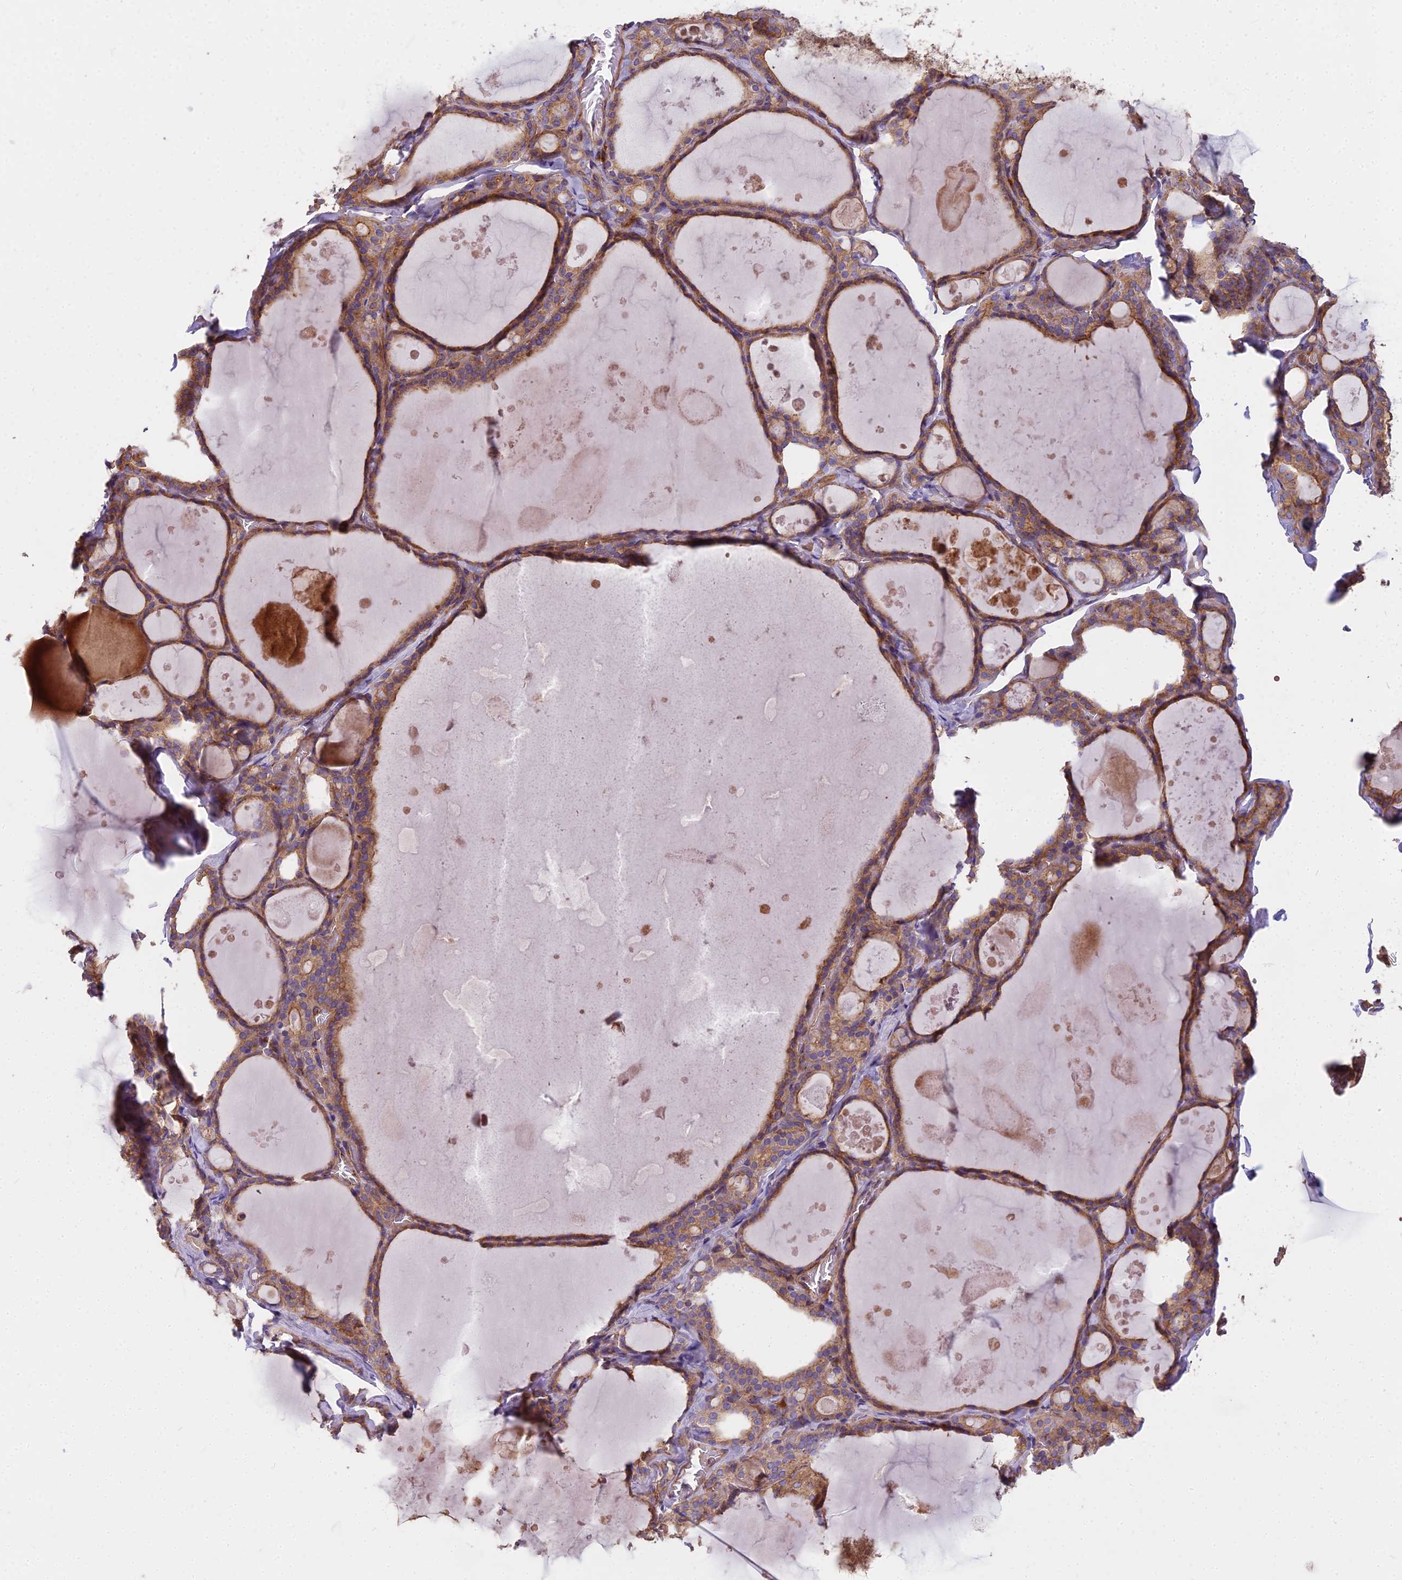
{"staining": {"intensity": "moderate", "quantity": ">75%", "location": "cytoplasmic/membranous"}, "tissue": "thyroid gland", "cell_type": "Glandular cells", "image_type": "normal", "snomed": [{"axis": "morphology", "description": "Normal tissue, NOS"}, {"axis": "topography", "description": "Thyroid gland"}], "caption": "Moderate cytoplasmic/membranous protein positivity is identified in about >75% of glandular cells in thyroid gland. Nuclei are stained in blue.", "gene": "DCTN3", "patient": {"sex": "male", "age": 56}}